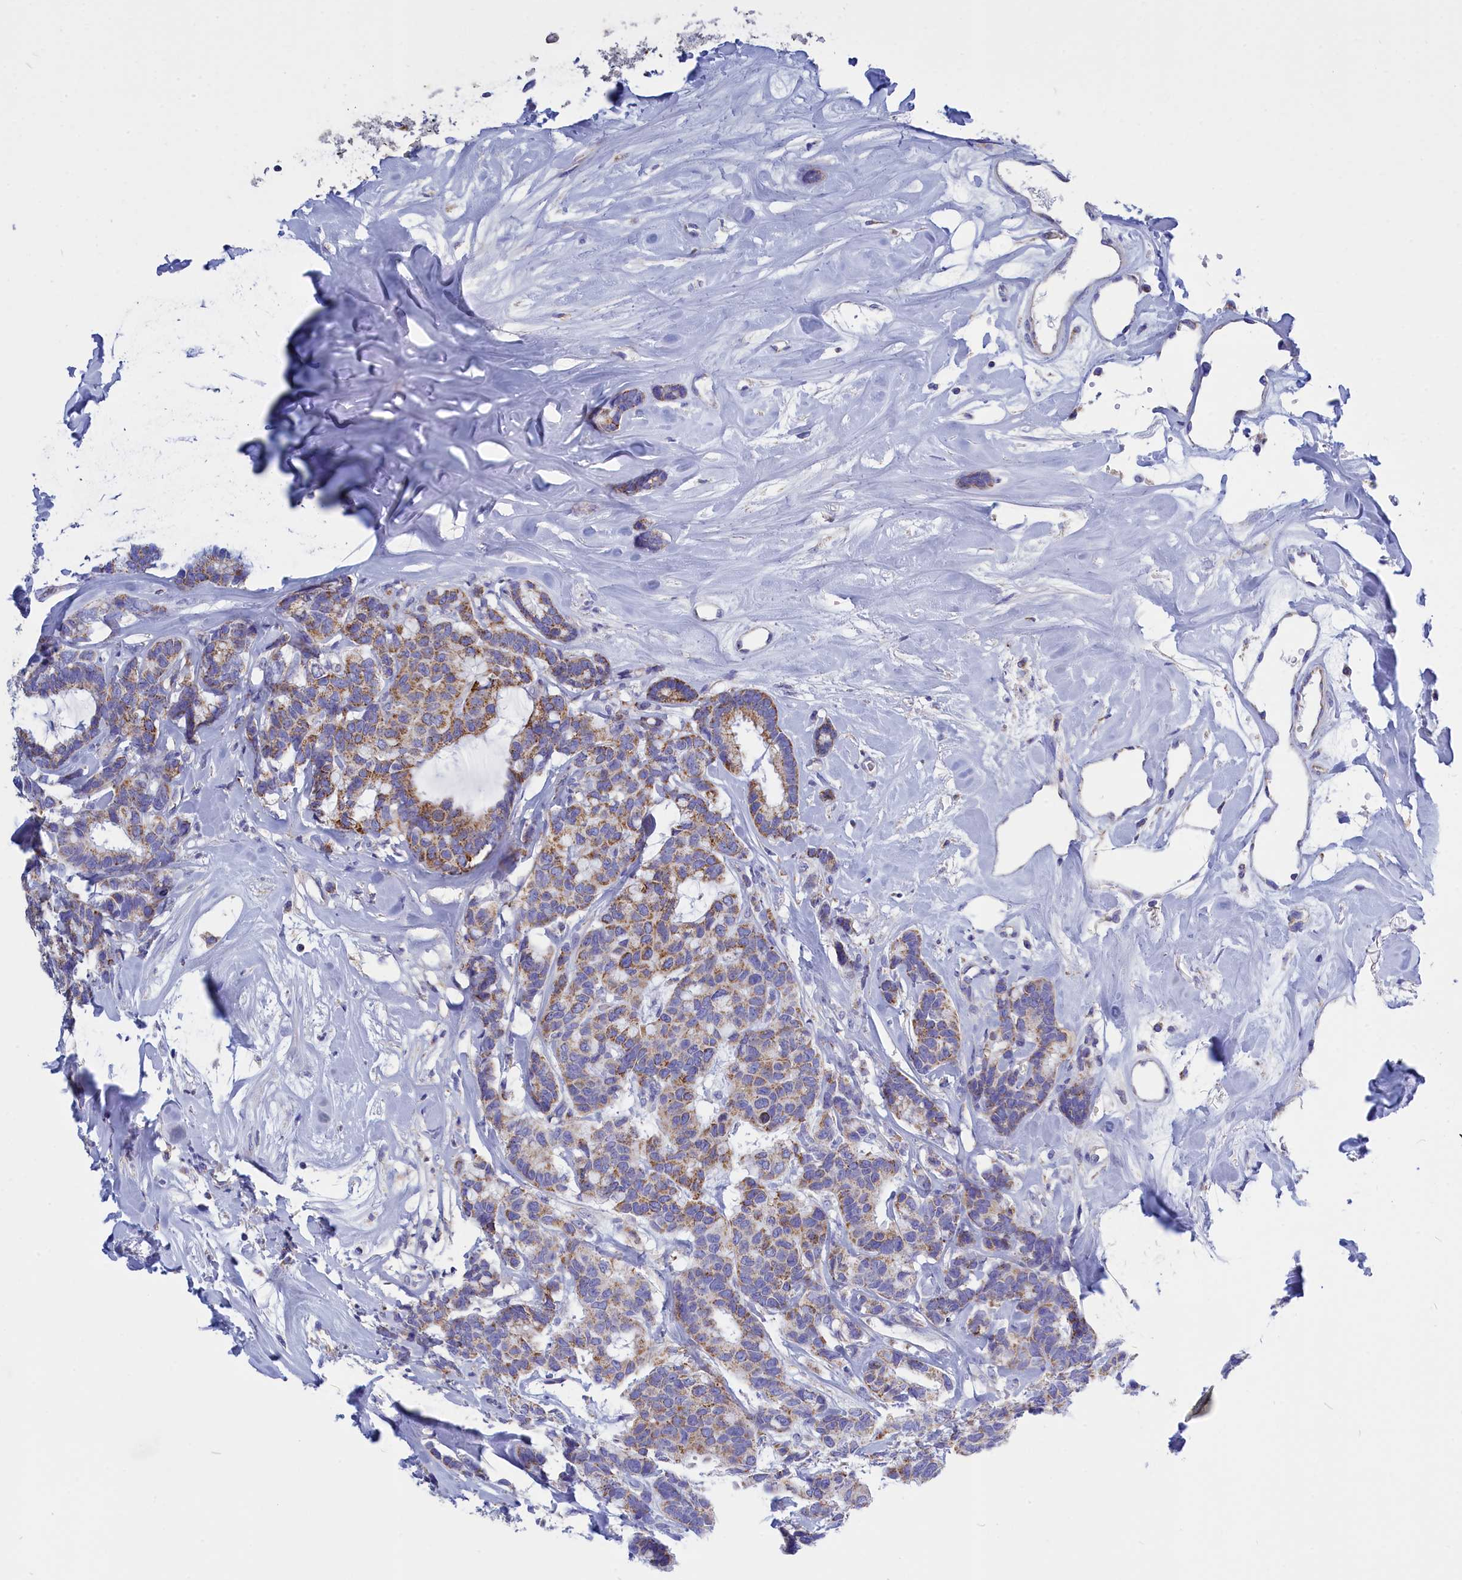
{"staining": {"intensity": "moderate", "quantity": ">75%", "location": "cytoplasmic/membranous"}, "tissue": "breast cancer", "cell_type": "Tumor cells", "image_type": "cancer", "snomed": [{"axis": "morphology", "description": "Duct carcinoma"}, {"axis": "topography", "description": "Breast"}], "caption": "IHC staining of breast cancer (infiltrating ductal carcinoma), which reveals medium levels of moderate cytoplasmic/membranous expression in approximately >75% of tumor cells indicating moderate cytoplasmic/membranous protein staining. The staining was performed using DAB (brown) for protein detection and nuclei were counterstained in hematoxylin (blue).", "gene": "CCRL2", "patient": {"sex": "female", "age": 87}}